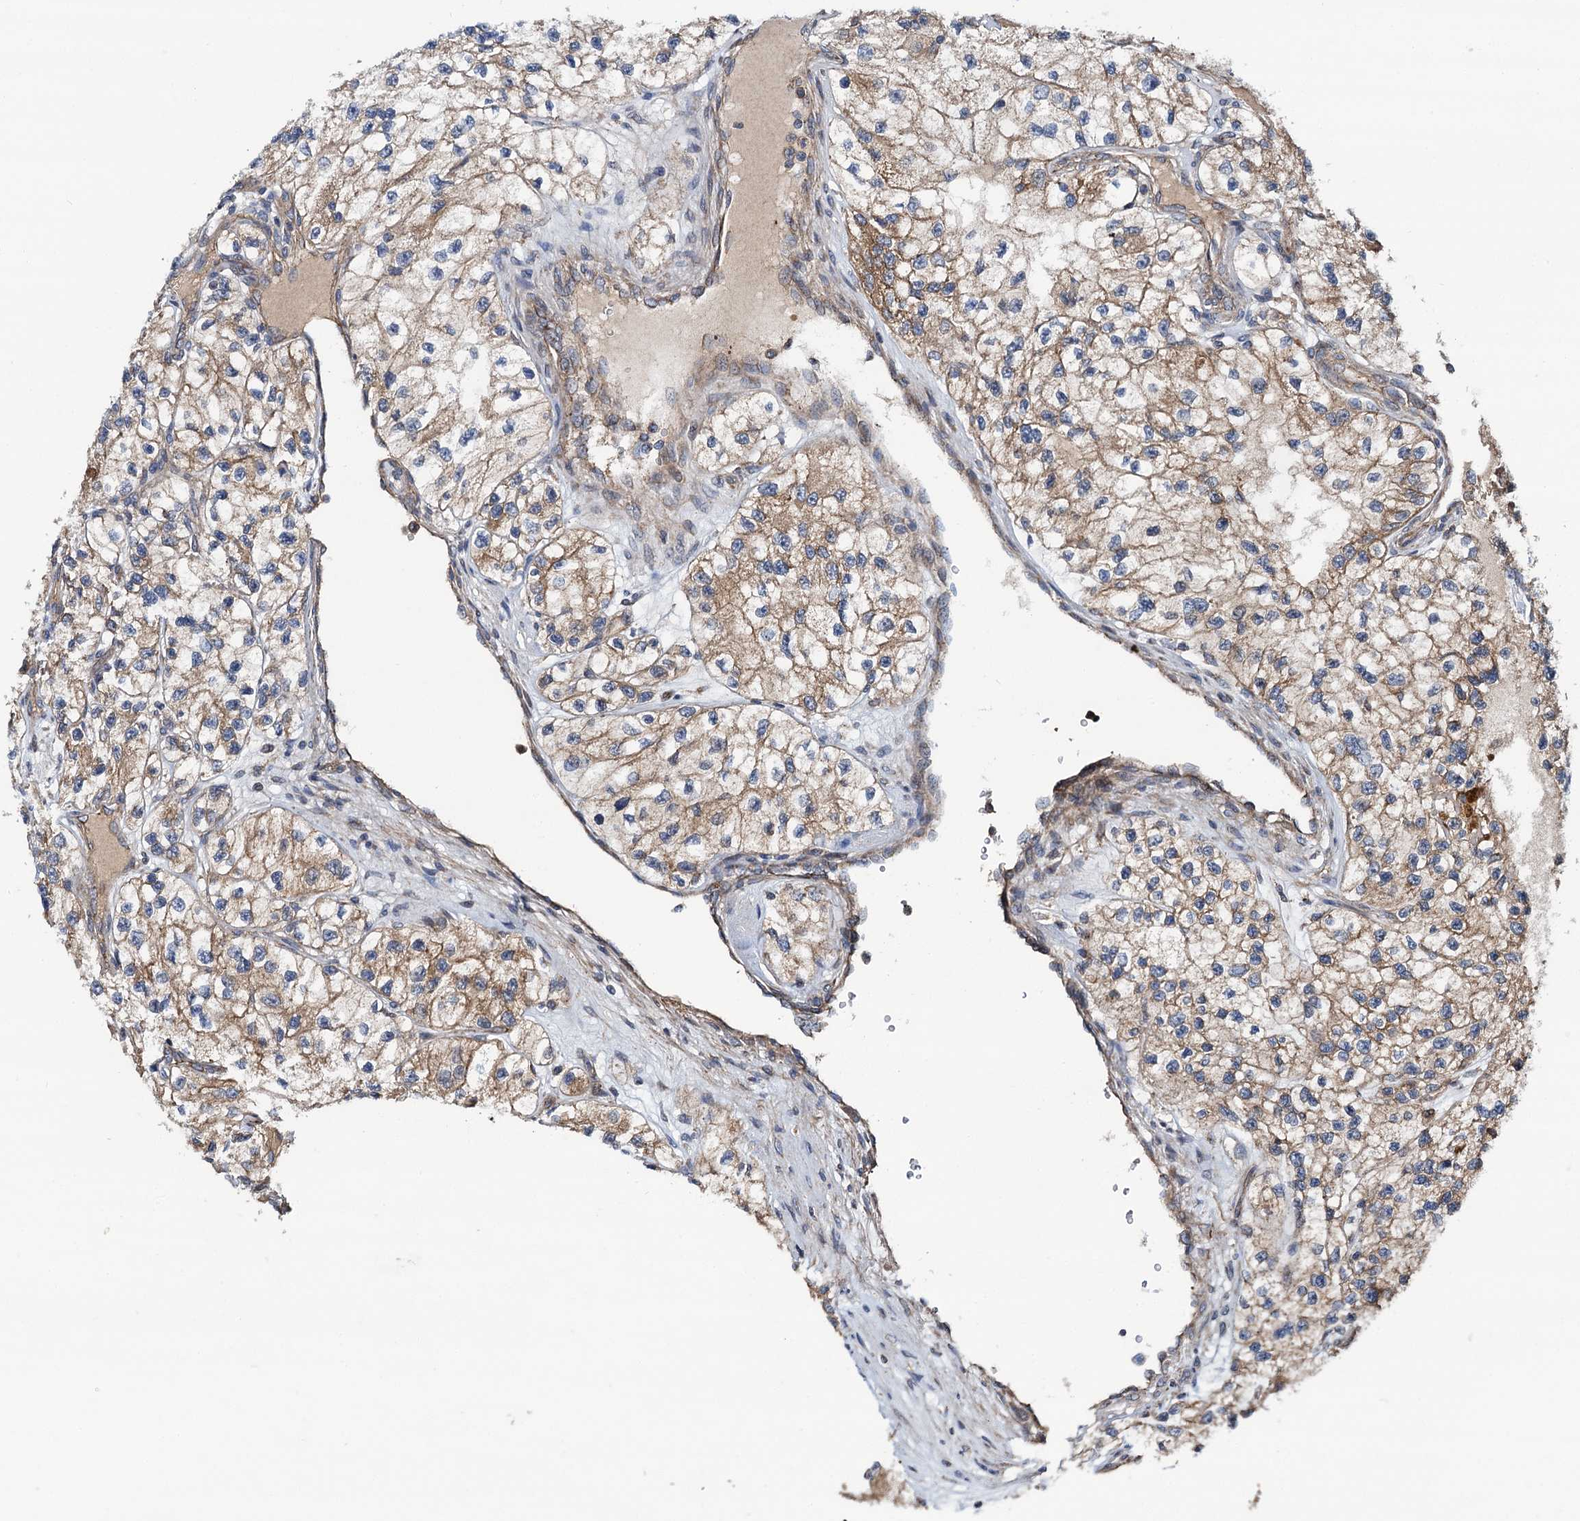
{"staining": {"intensity": "moderate", "quantity": "25%-75%", "location": "cytoplasmic/membranous"}, "tissue": "renal cancer", "cell_type": "Tumor cells", "image_type": "cancer", "snomed": [{"axis": "morphology", "description": "Adenocarcinoma, NOS"}, {"axis": "topography", "description": "Kidney"}], "caption": "A brown stain highlights moderate cytoplasmic/membranous positivity of a protein in human adenocarcinoma (renal) tumor cells.", "gene": "NEK1", "patient": {"sex": "female", "age": 57}}